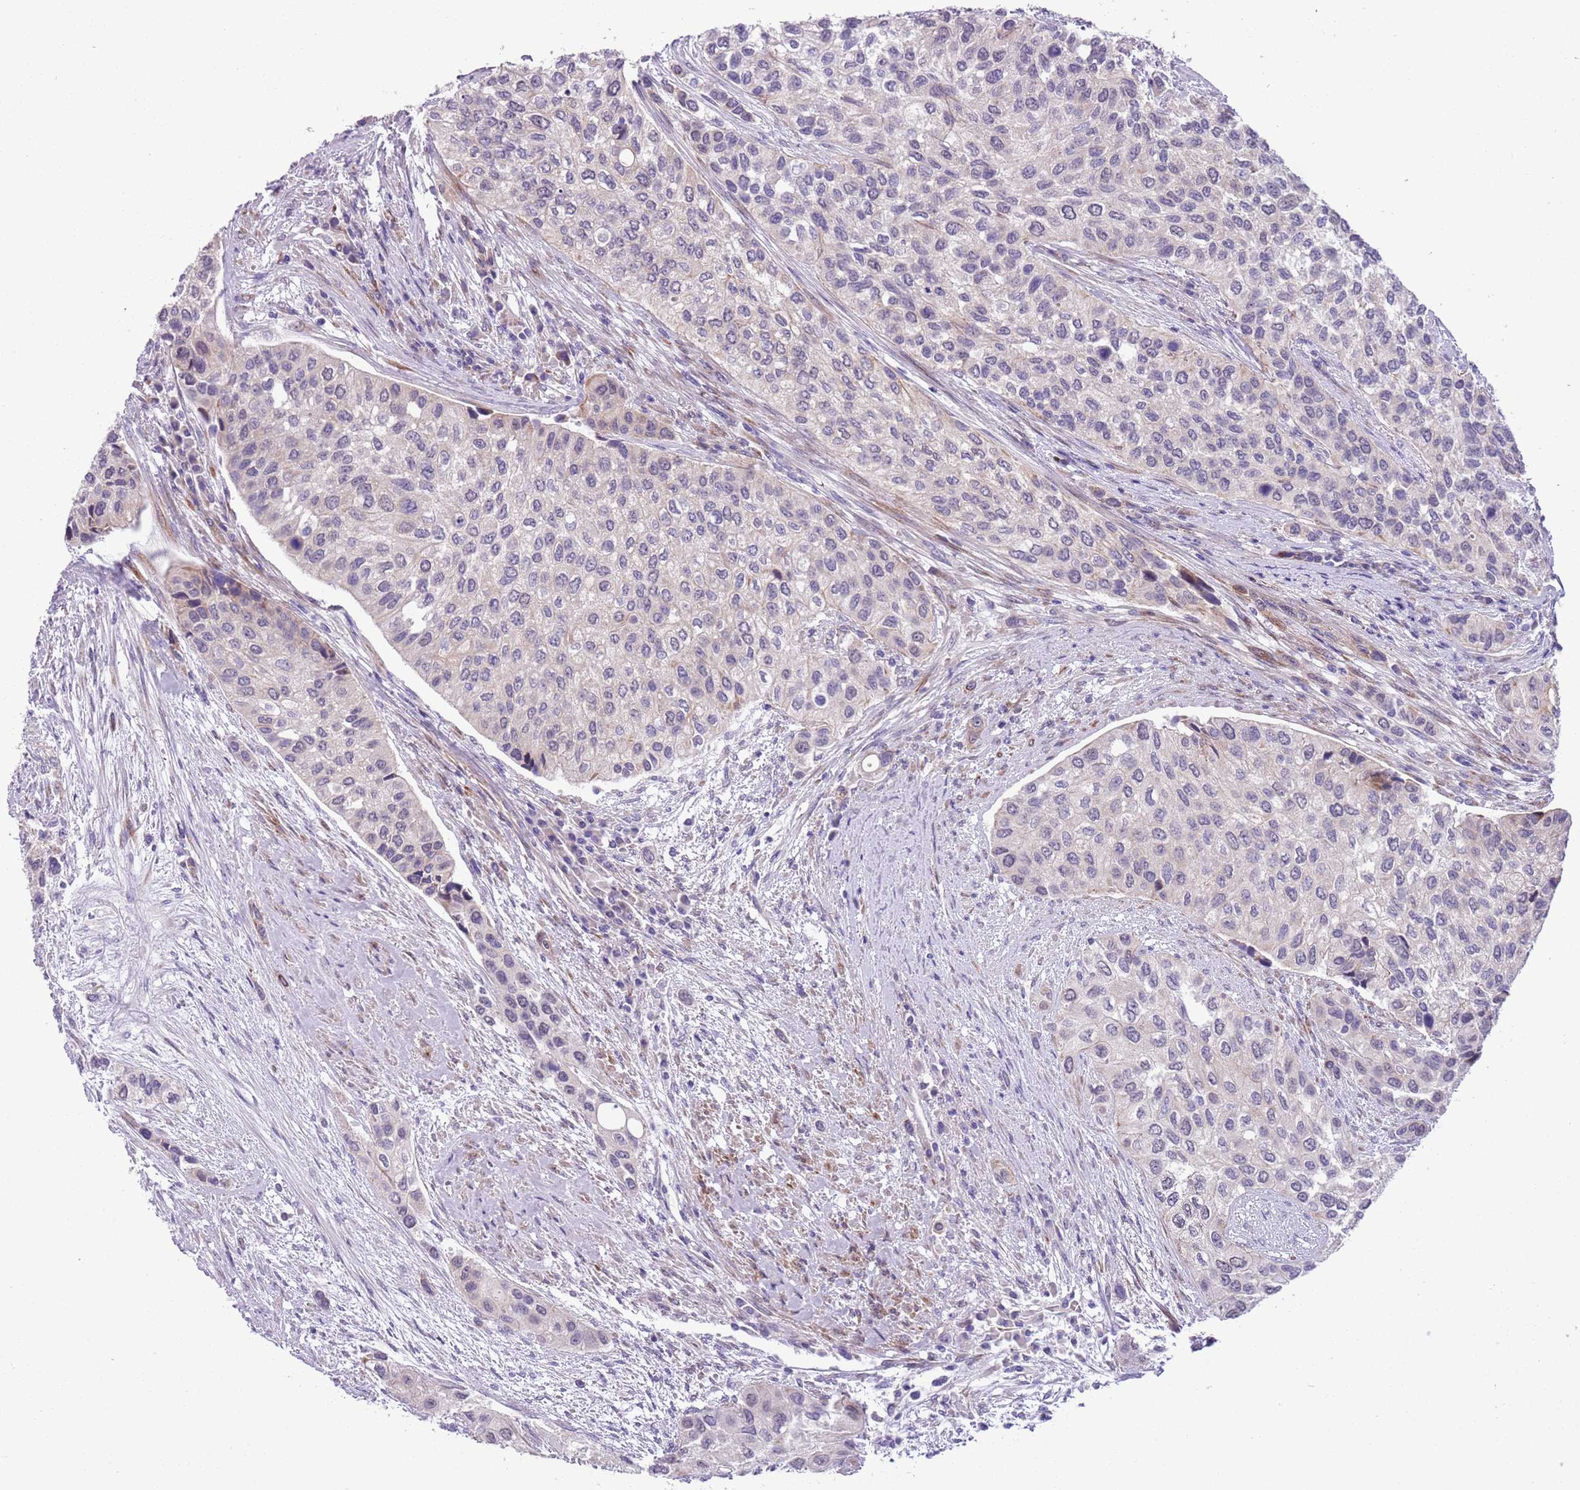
{"staining": {"intensity": "negative", "quantity": "none", "location": "none"}, "tissue": "urothelial cancer", "cell_type": "Tumor cells", "image_type": "cancer", "snomed": [{"axis": "morphology", "description": "Normal tissue, NOS"}, {"axis": "morphology", "description": "Urothelial carcinoma, High grade"}, {"axis": "topography", "description": "Vascular tissue"}, {"axis": "topography", "description": "Urinary bladder"}], "caption": "This is an IHC image of urothelial cancer. There is no expression in tumor cells.", "gene": "MRPL32", "patient": {"sex": "female", "age": 56}}